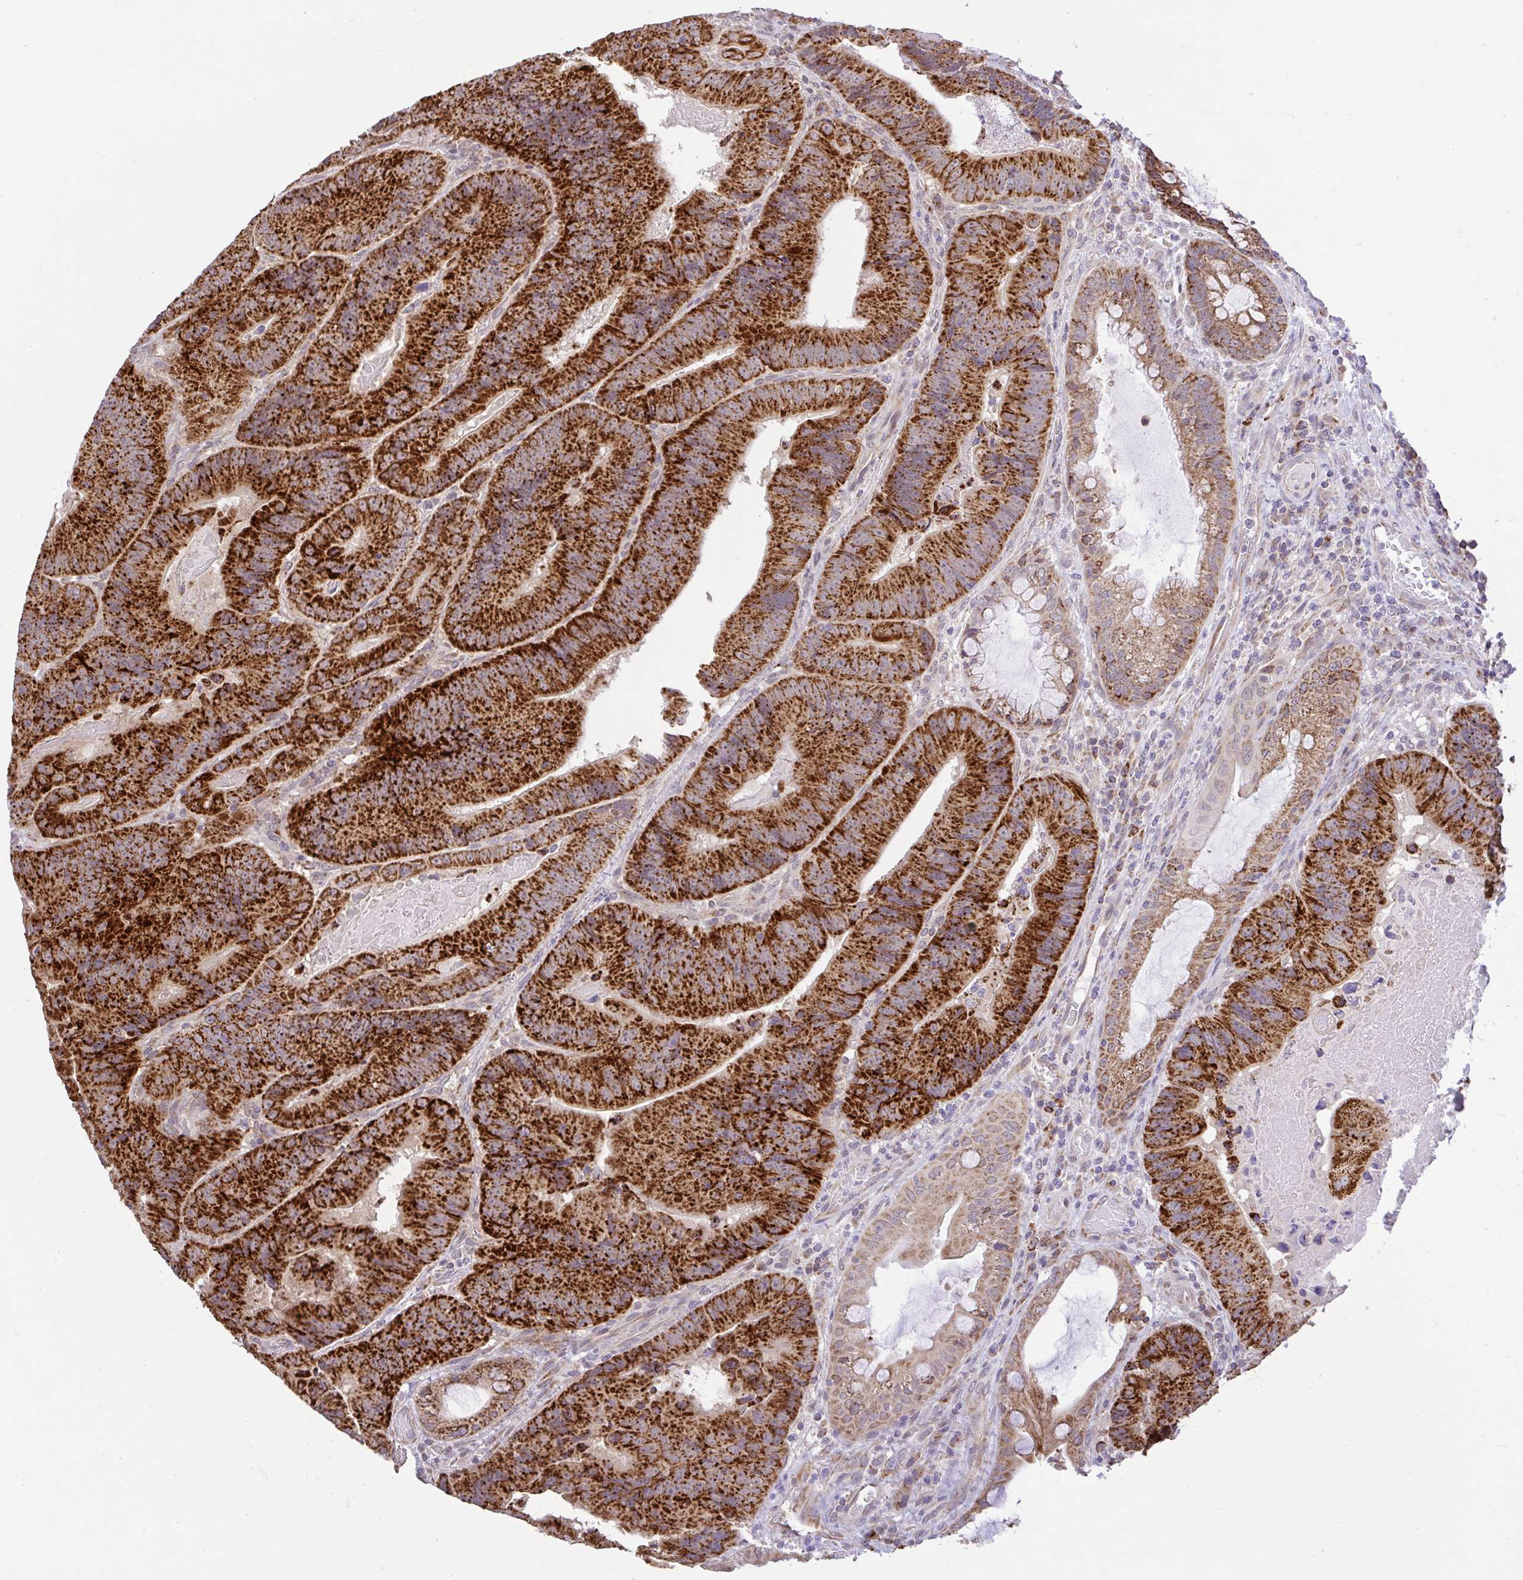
{"staining": {"intensity": "strong", "quantity": ">75%", "location": "cytoplasmic/membranous"}, "tissue": "colorectal cancer", "cell_type": "Tumor cells", "image_type": "cancer", "snomed": [{"axis": "morphology", "description": "Adenocarcinoma, NOS"}, {"axis": "topography", "description": "Colon"}], "caption": "IHC histopathology image of neoplastic tissue: colorectal adenocarcinoma stained using immunohistochemistry reveals high levels of strong protein expression localized specifically in the cytoplasmic/membranous of tumor cells, appearing as a cytoplasmic/membranous brown color.", "gene": "PYCR2", "patient": {"sex": "female", "age": 86}}